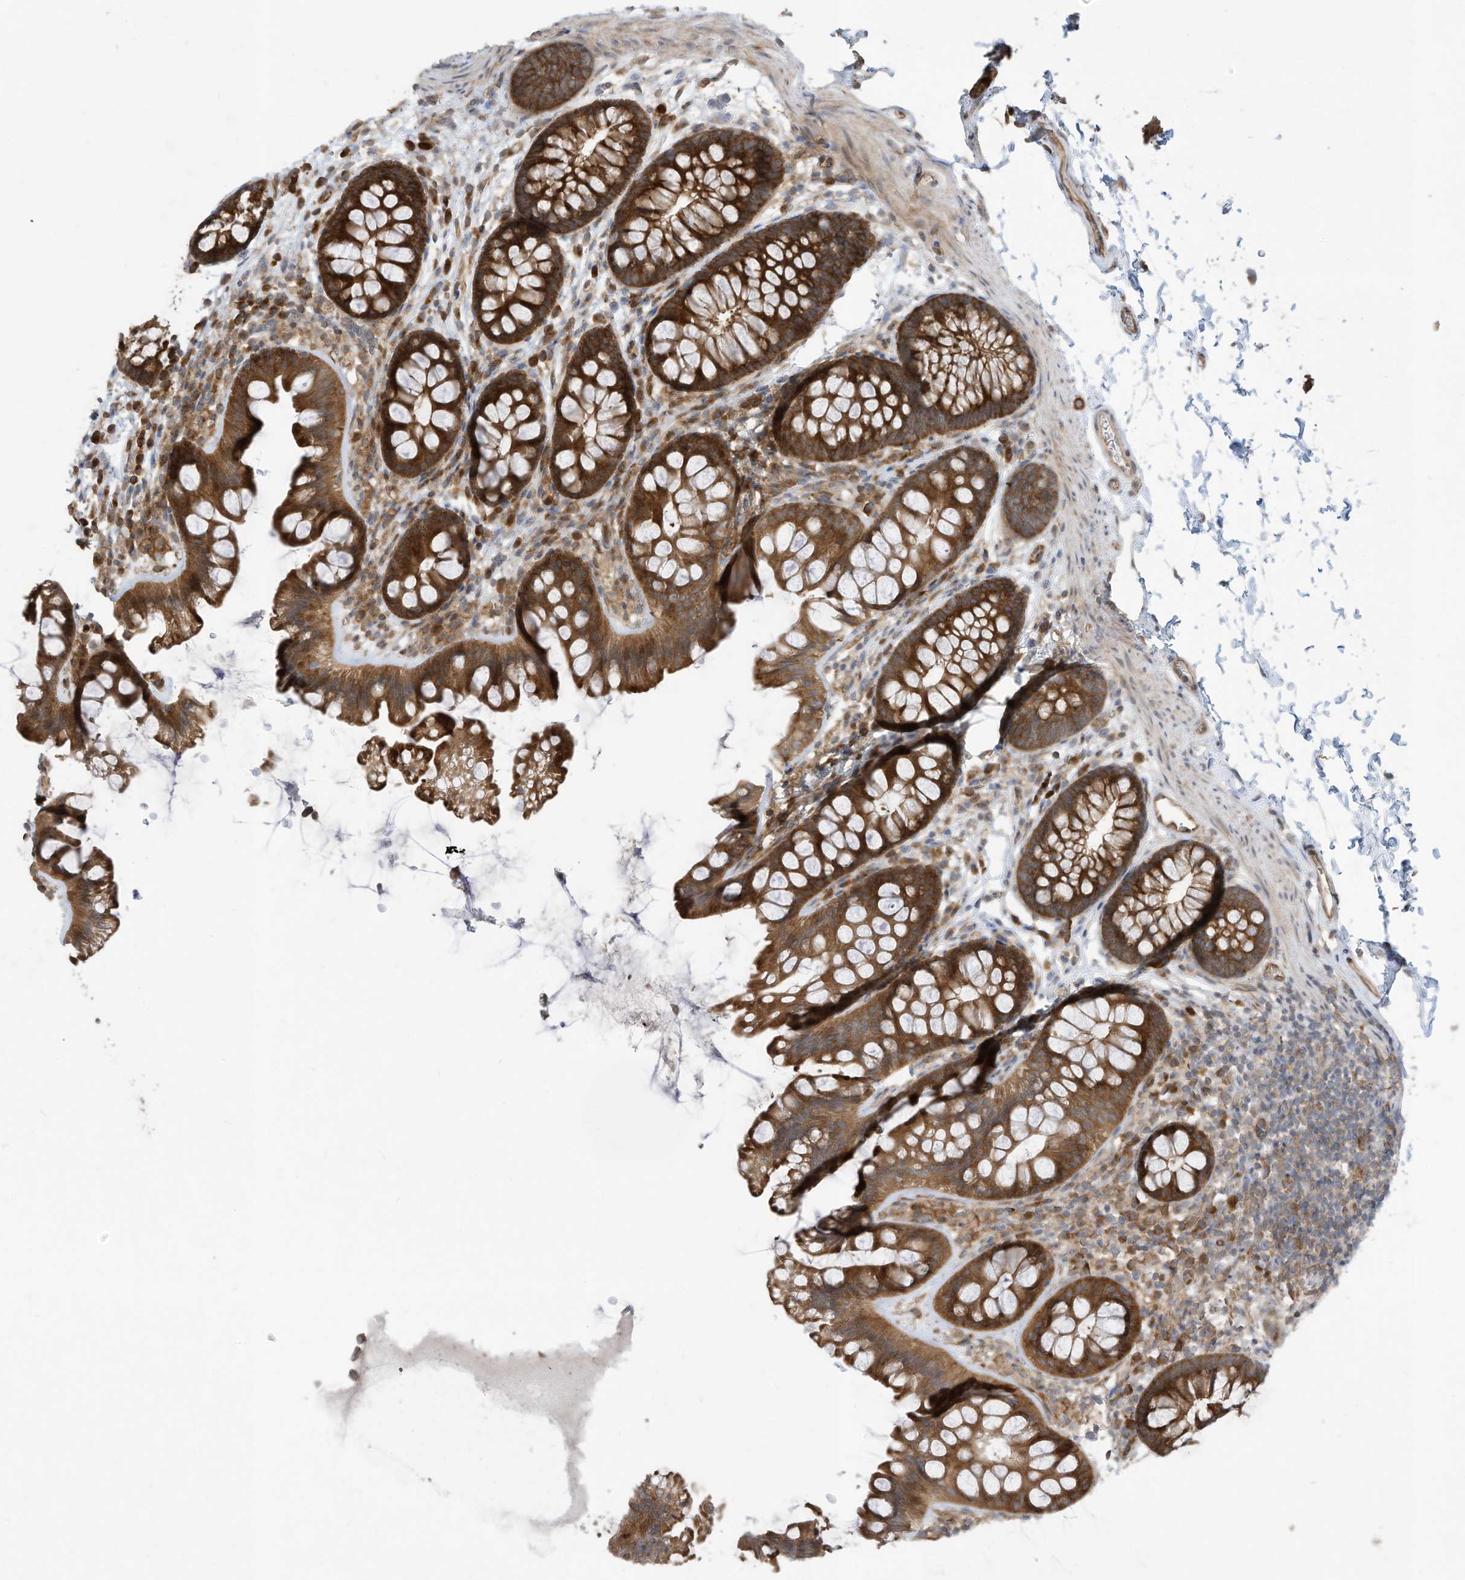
{"staining": {"intensity": "moderate", "quantity": ">75%", "location": "cytoplasmic/membranous"}, "tissue": "colon", "cell_type": "Endothelial cells", "image_type": "normal", "snomed": [{"axis": "morphology", "description": "Normal tissue, NOS"}, {"axis": "topography", "description": "Colon"}], "caption": "Immunohistochemical staining of unremarkable colon shows >75% levels of moderate cytoplasmic/membranous protein positivity in about >75% of endothelial cells.", "gene": "USE1", "patient": {"sex": "female", "age": 62}}